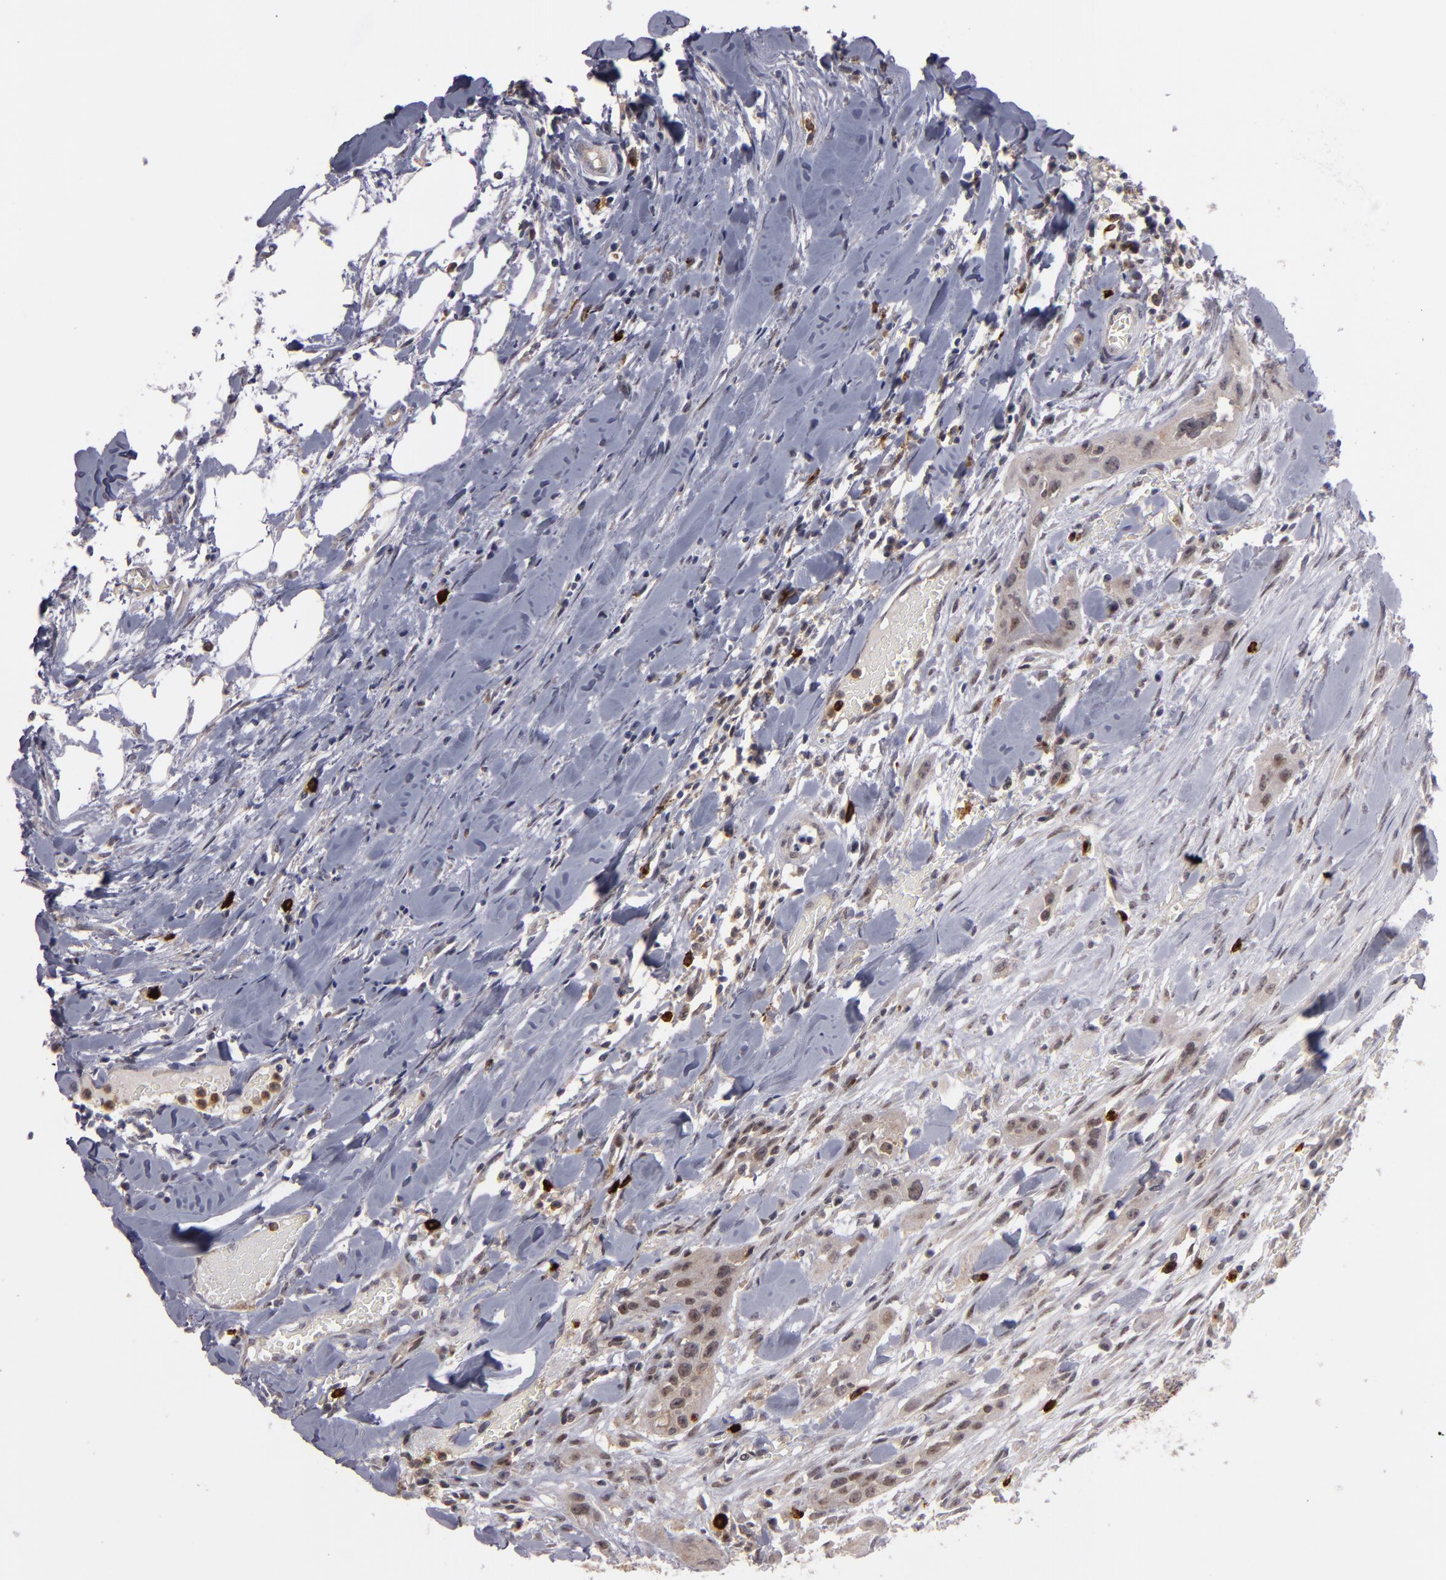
{"staining": {"intensity": "weak", "quantity": ">75%", "location": "cytoplasmic/membranous,nuclear"}, "tissue": "head and neck cancer", "cell_type": "Tumor cells", "image_type": "cancer", "snomed": [{"axis": "morphology", "description": "Neoplasm, malignant, NOS"}, {"axis": "topography", "description": "Salivary gland"}, {"axis": "topography", "description": "Head-Neck"}], "caption": "A photomicrograph showing weak cytoplasmic/membranous and nuclear staining in approximately >75% of tumor cells in head and neck neoplasm (malignant), as visualized by brown immunohistochemical staining.", "gene": "STX3", "patient": {"sex": "male", "age": 43}}